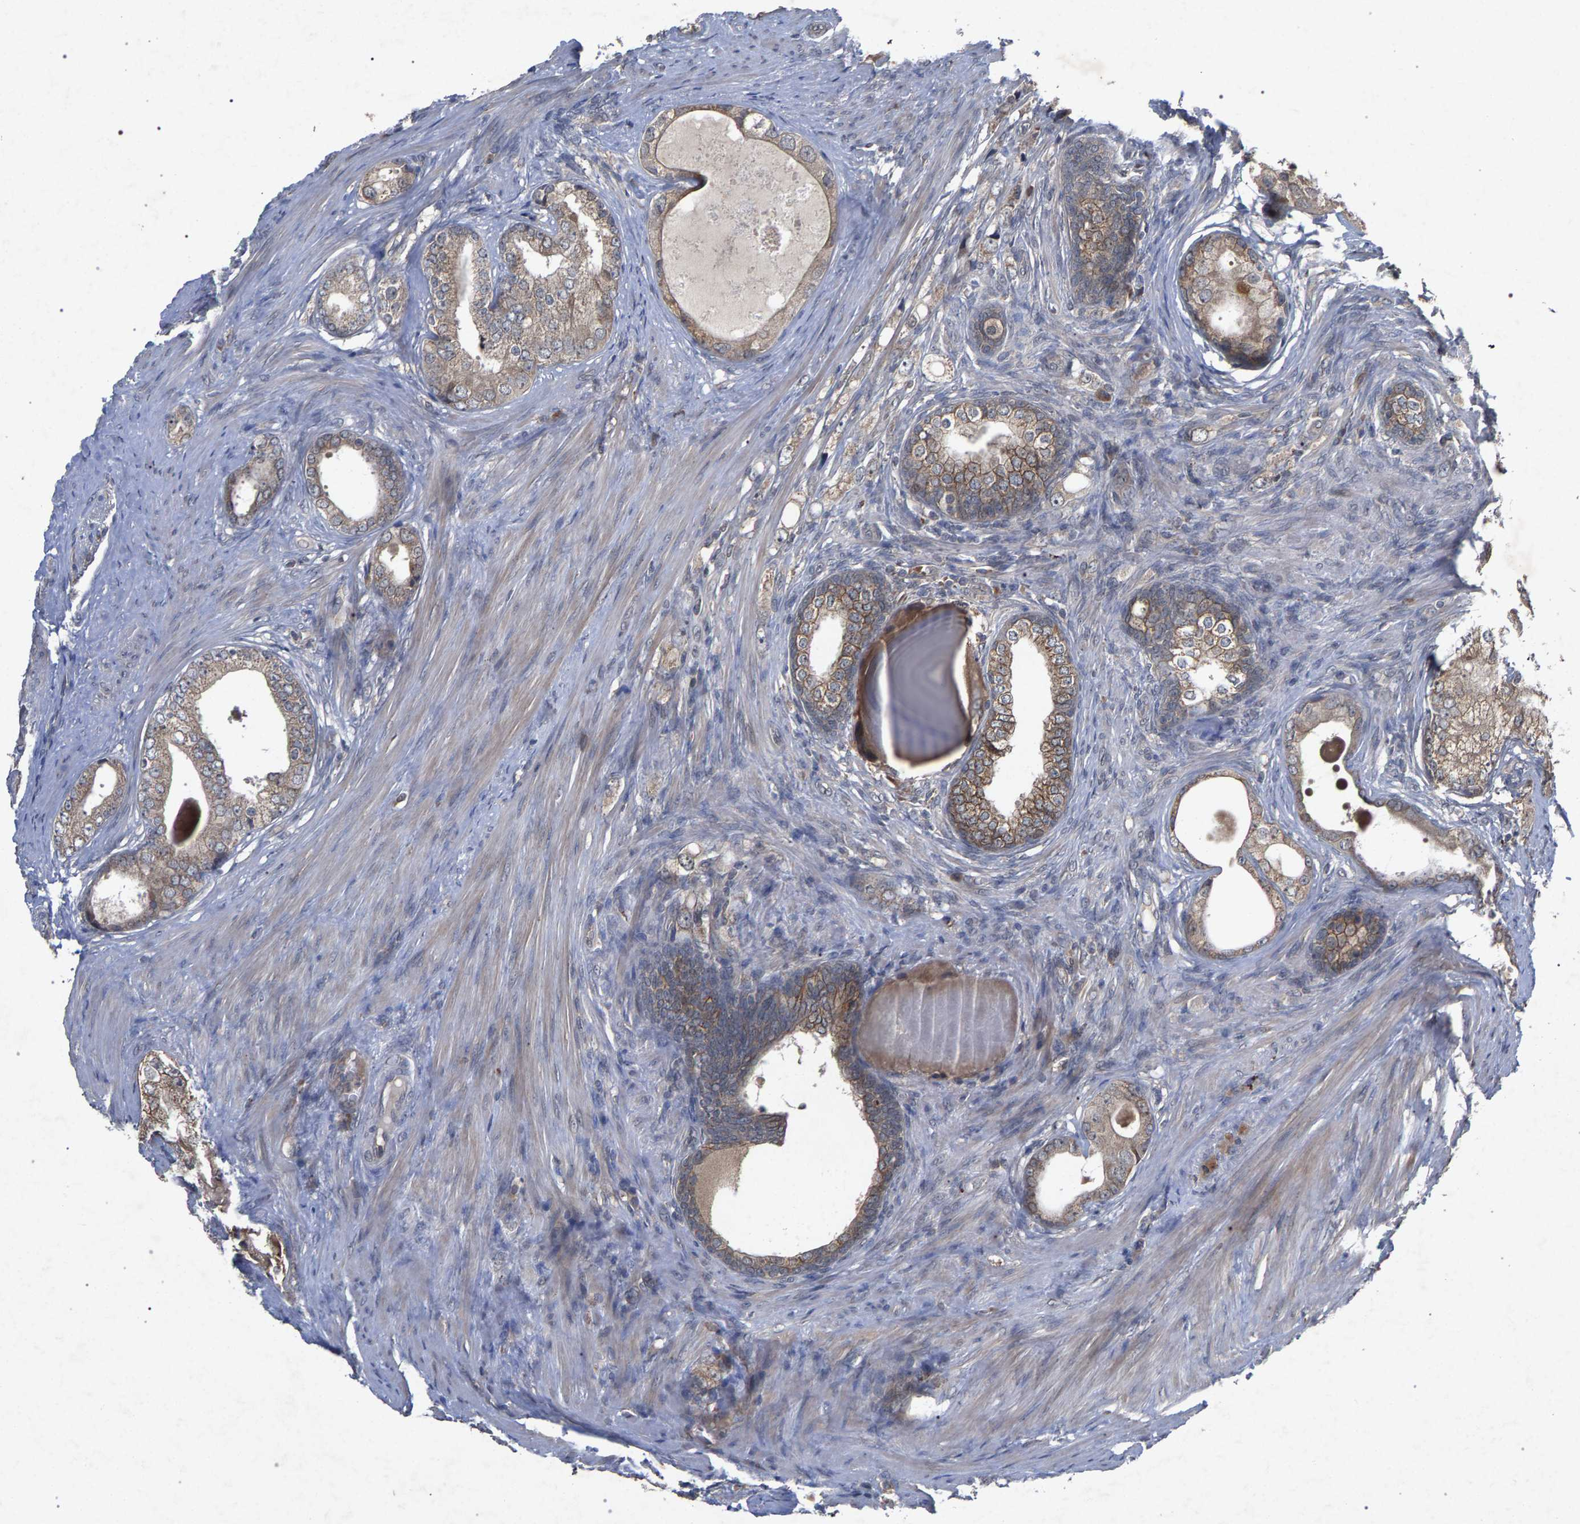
{"staining": {"intensity": "weak", "quantity": ">75%", "location": "cytoplasmic/membranous"}, "tissue": "prostate cancer", "cell_type": "Tumor cells", "image_type": "cancer", "snomed": [{"axis": "morphology", "description": "Adenocarcinoma, High grade"}, {"axis": "topography", "description": "Prostate"}], "caption": "Prostate cancer tissue demonstrates weak cytoplasmic/membranous staining in about >75% of tumor cells, visualized by immunohistochemistry. (IHC, brightfield microscopy, high magnification).", "gene": "SLC4A4", "patient": {"sex": "male", "age": 66}}